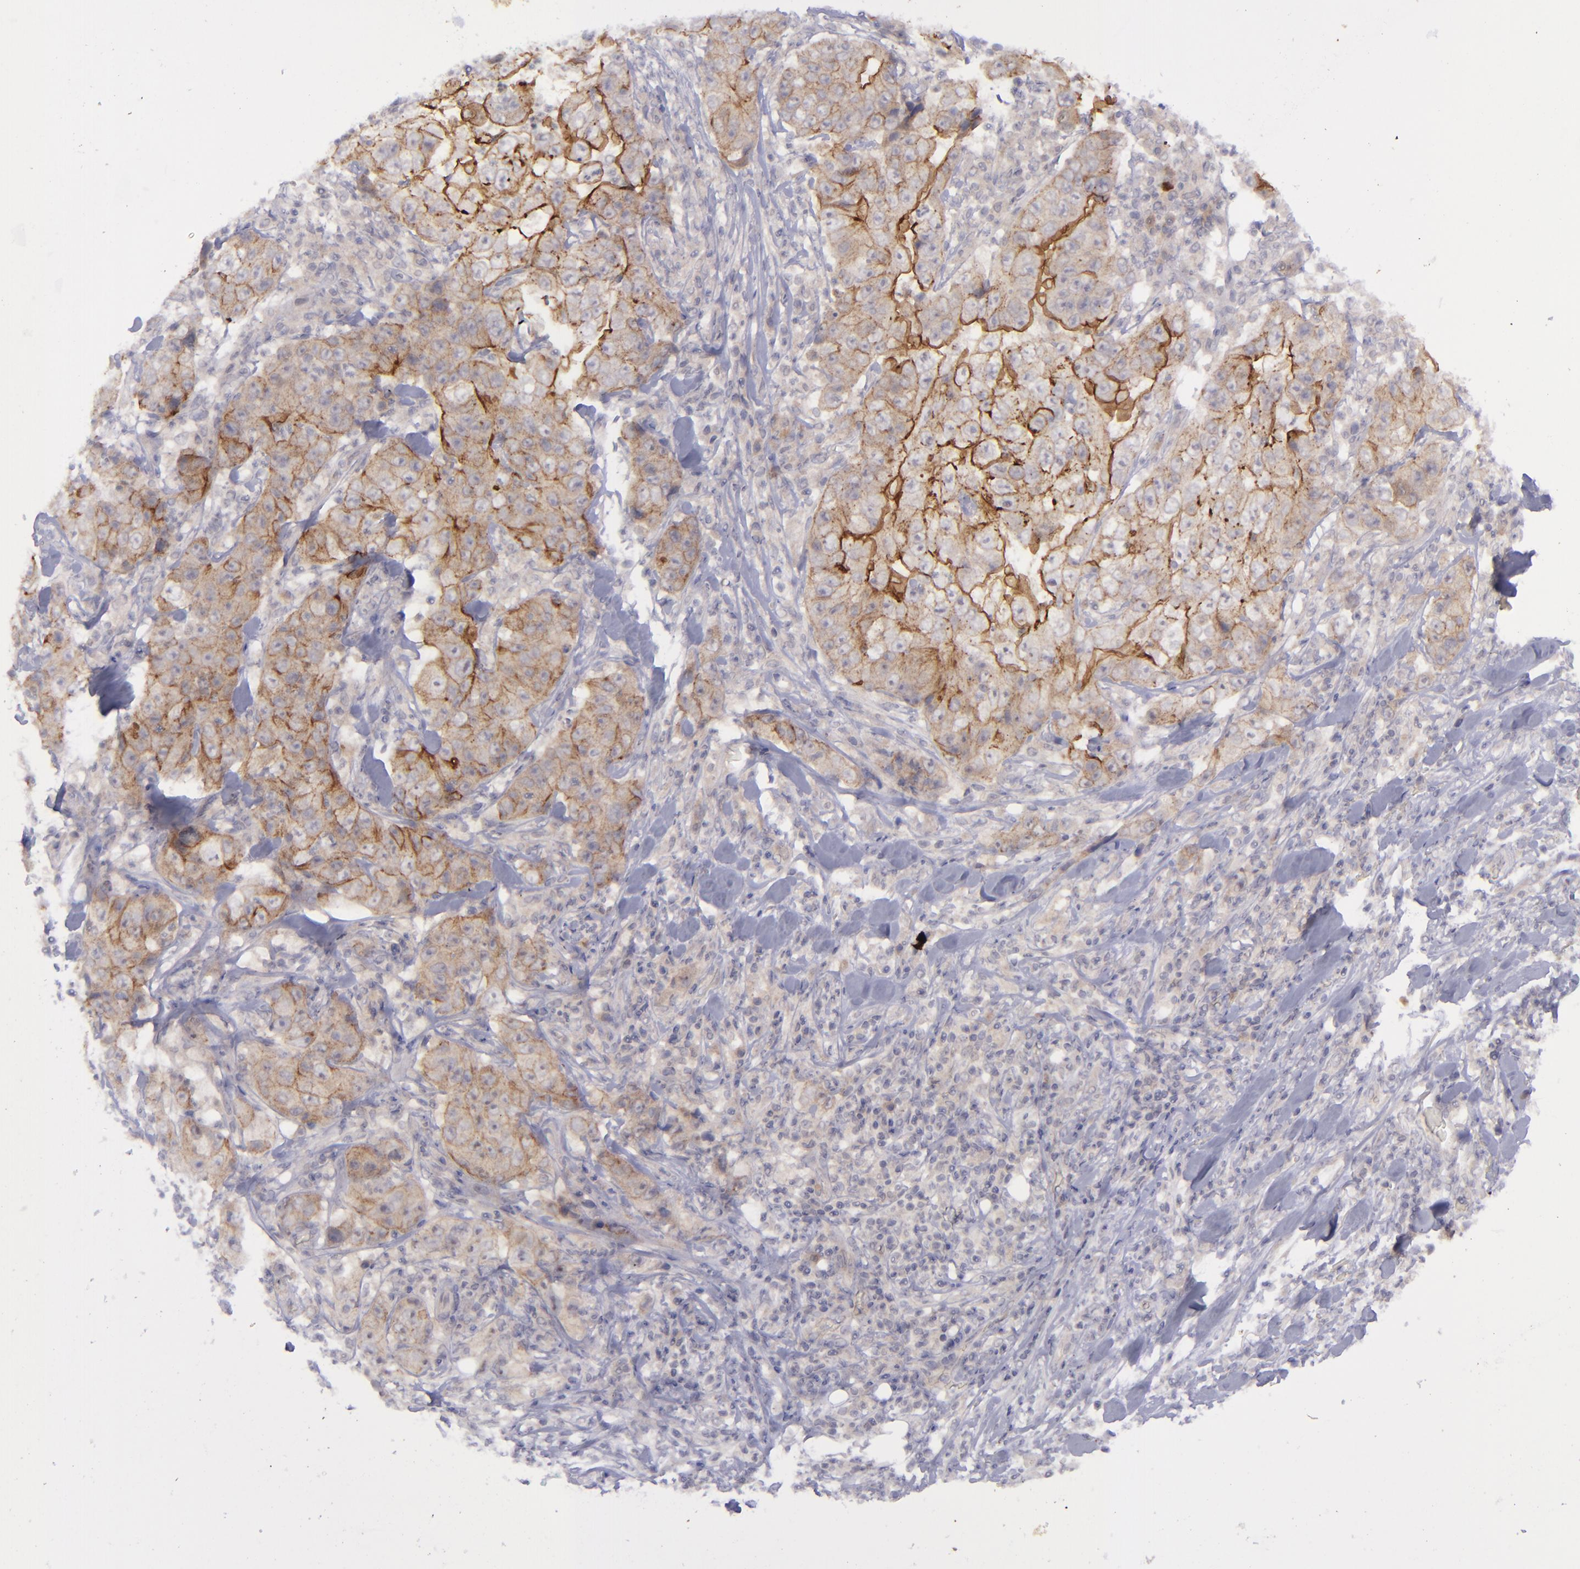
{"staining": {"intensity": "moderate", "quantity": ">75%", "location": "cytoplasmic/membranous"}, "tissue": "lung cancer", "cell_type": "Tumor cells", "image_type": "cancer", "snomed": [{"axis": "morphology", "description": "Squamous cell carcinoma, NOS"}, {"axis": "topography", "description": "Lung"}], "caption": "Tumor cells show moderate cytoplasmic/membranous staining in approximately >75% of cells in squamous cell carcinoma (lung). Nuclei are stained in blue.", "gene": "EVPL", "patient": {"sex": "male", "age": 64}}